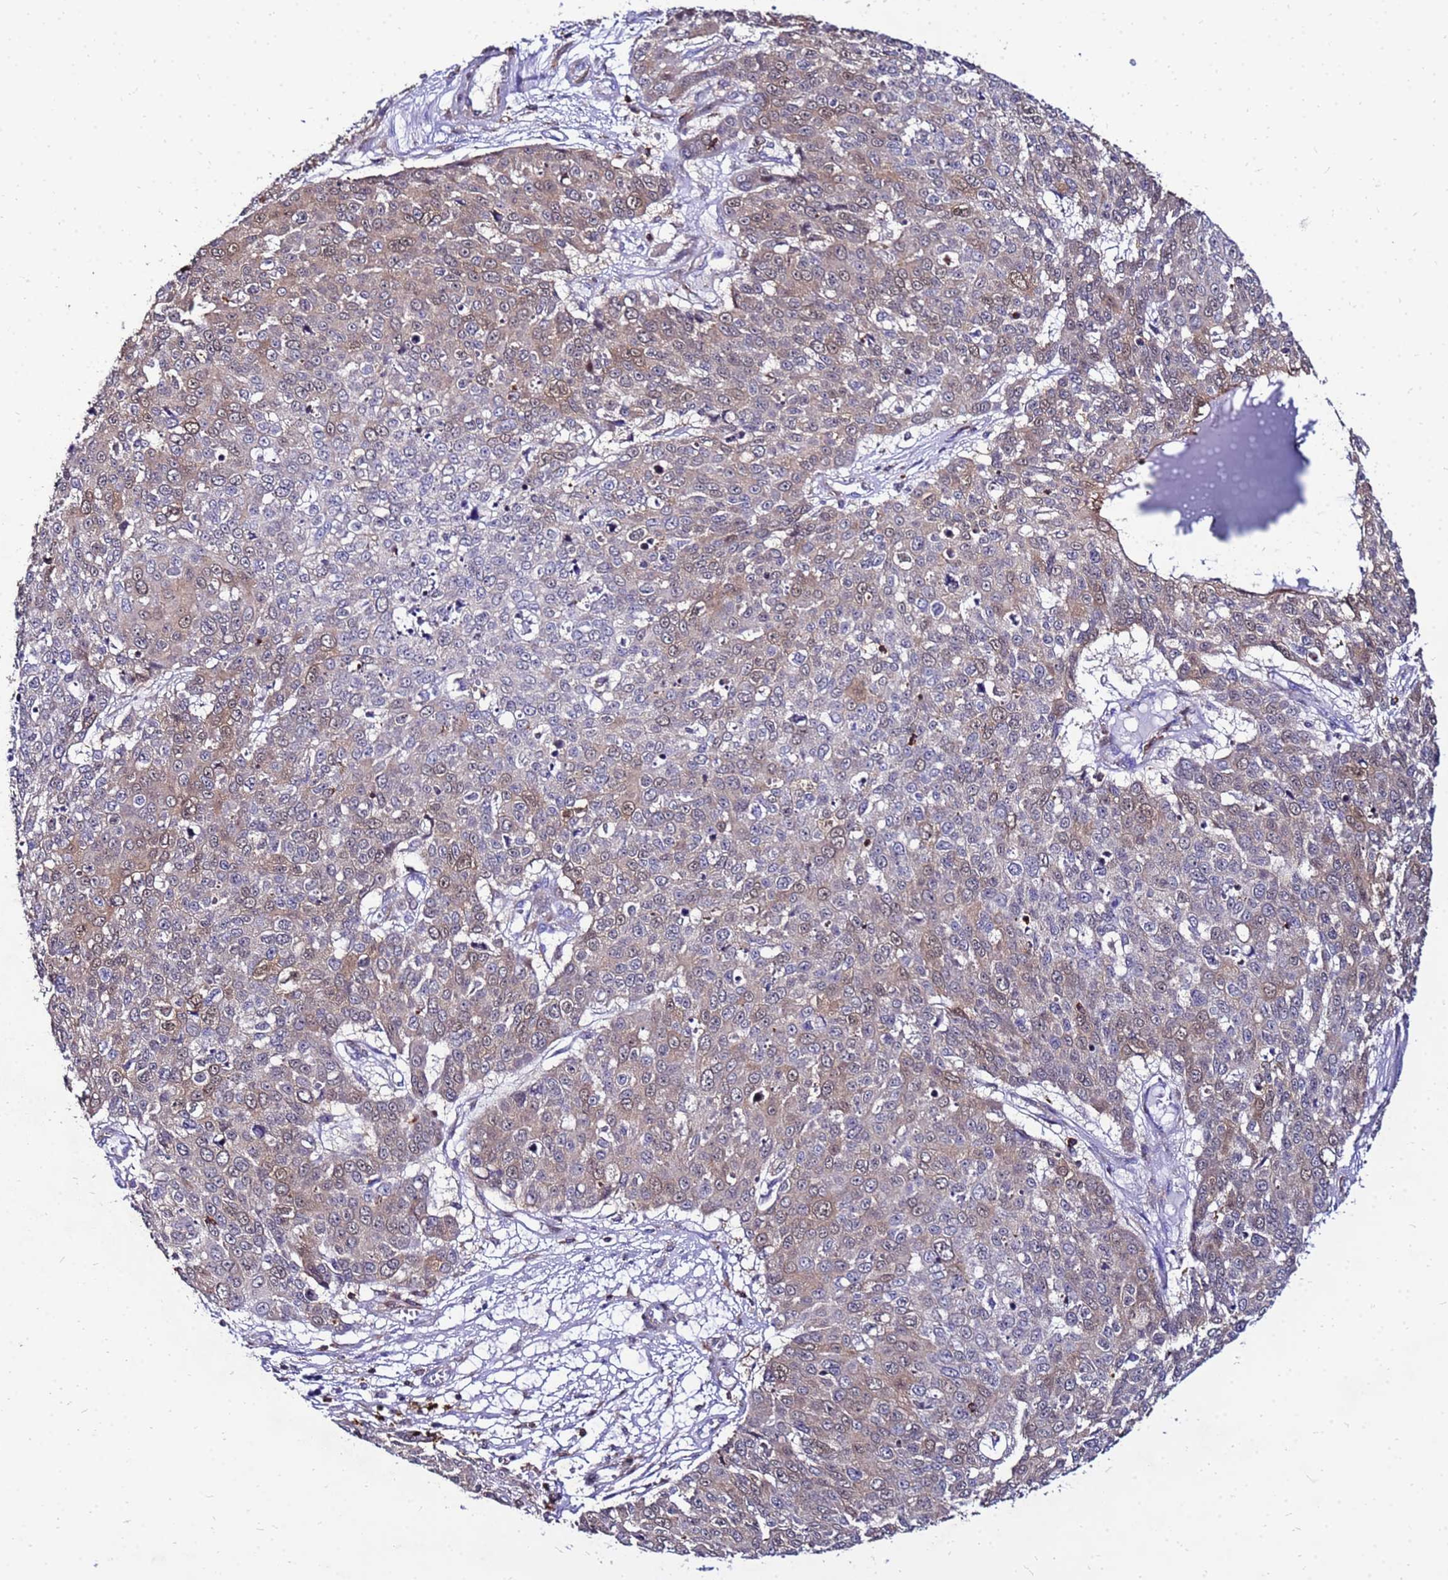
{"staining": {"intensity": "moderate", "quantity": "25%-75%", "location": "cytoplasmic/membranous,nuclear"}, "tissue": "skin cancer", "cell_type": "Tumor cells", "image_type": "cancer", "snomed": [{"axis": "morphology", "description": "Squamous cell carcinoma, NOS"}, {"axis": "topography", "description": "Skin"}], "caption": "Immunohistochemical staining of skin cancer shows medium levels of moderate cytoplasmic/membranous and nuclear staining in approximately 25%-75% of tumor cells.", "gene": "DBNDD2", "patient": {"sex": "male", "age": 71}}